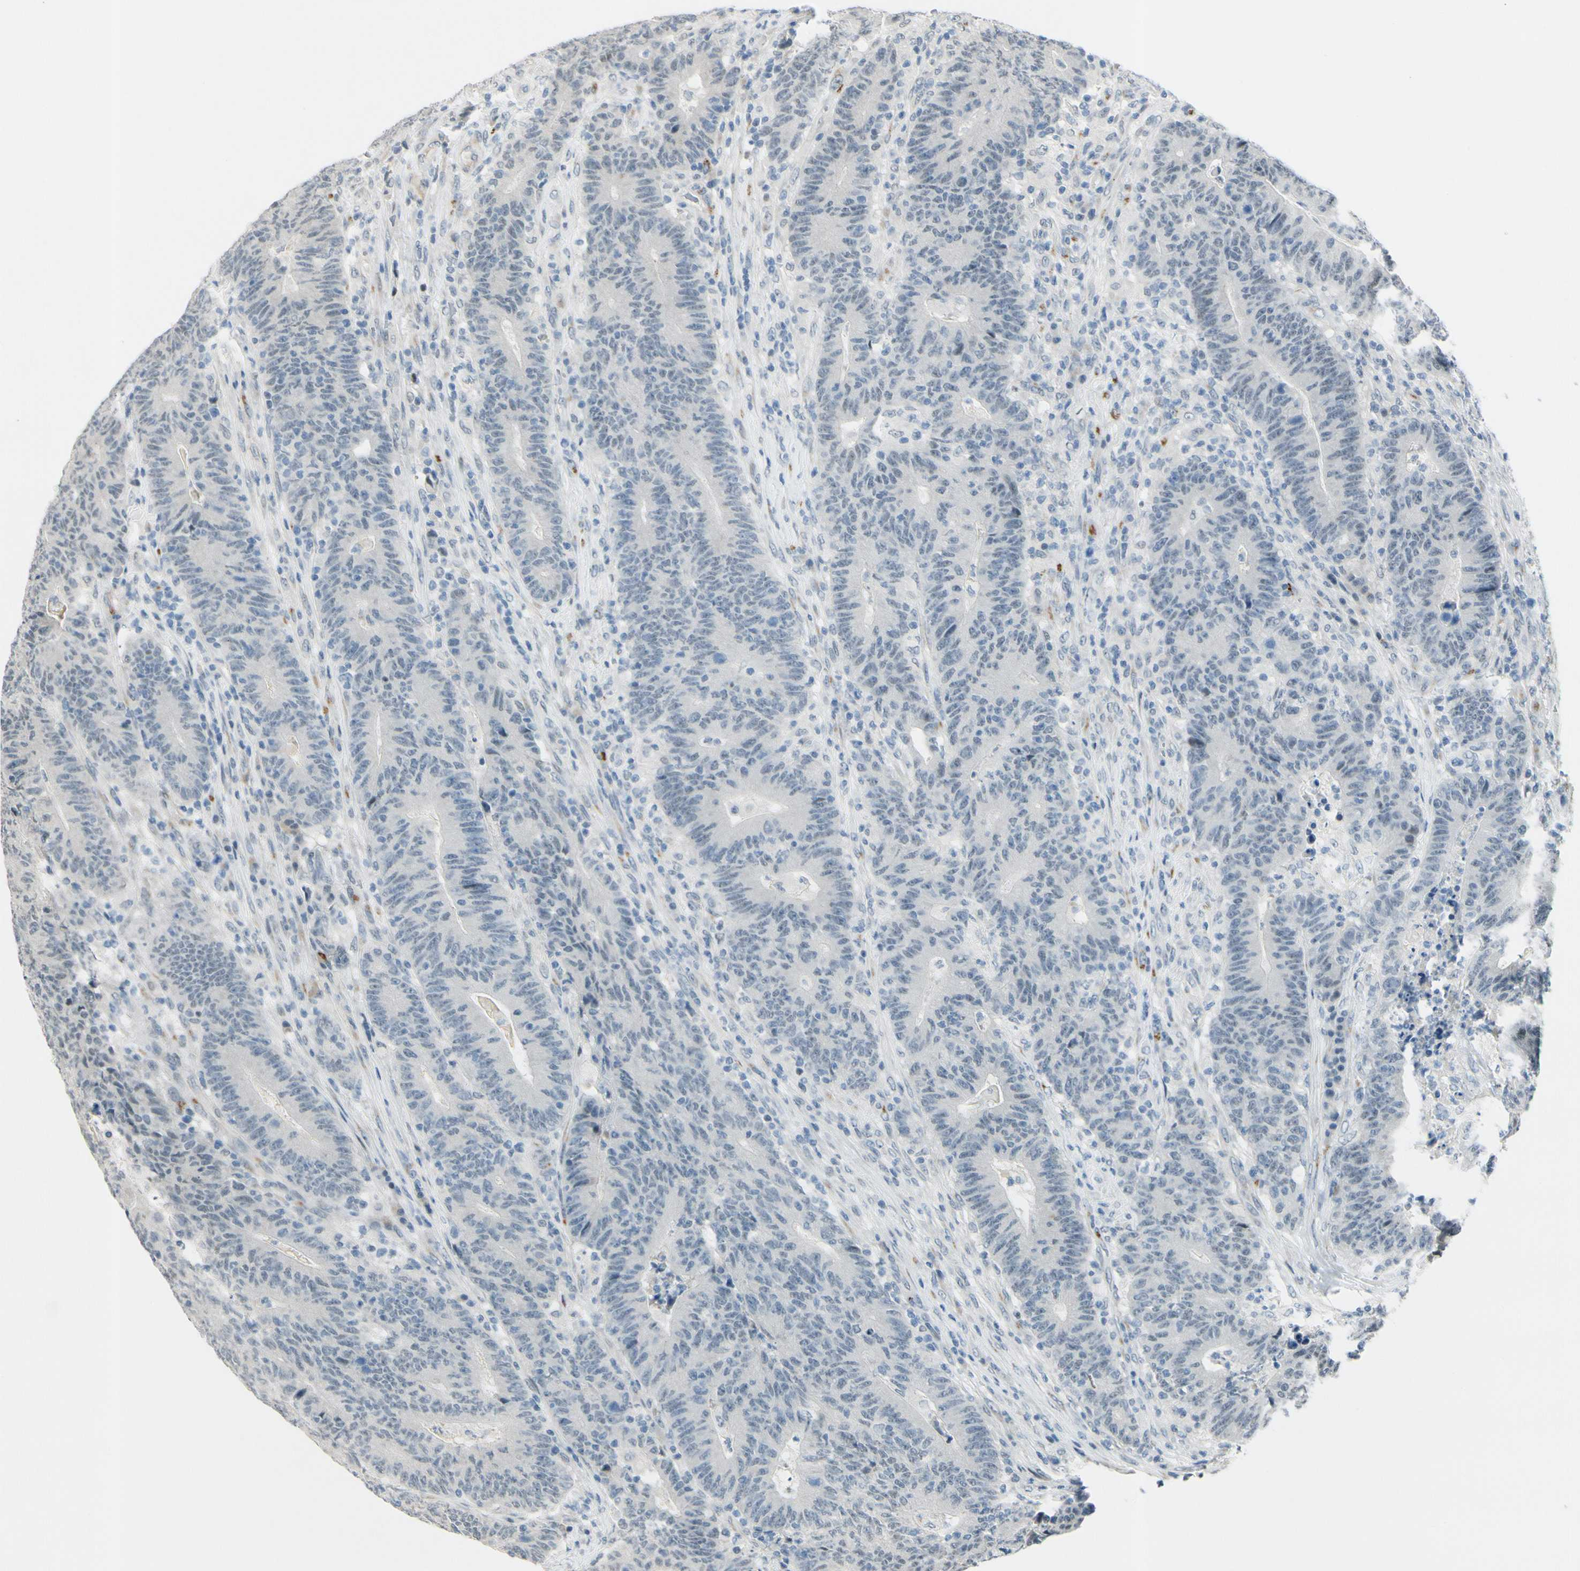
{"staining": {"intensity": "negative", "quantity": "none", "location": "none"}, "tissue": "colorectal cancer", "cell_type": "Tumor cells", "image_type": "cancer", "snomed": [{"axis": "morphology", "description": "Normal tissue, NOS"}, {"axis": "morphology", "description": "Adenocarcinoma, NOS"}, {"axis": "topography", "description": "Colon"}], "caption": "This is an immunohistochemistry (IHC) image of colorectal adenocarcinoma. There is no positivity in tumor cells.", "gene": "B4GALNT1", "patient": {"sex": "female", "age": 75}}